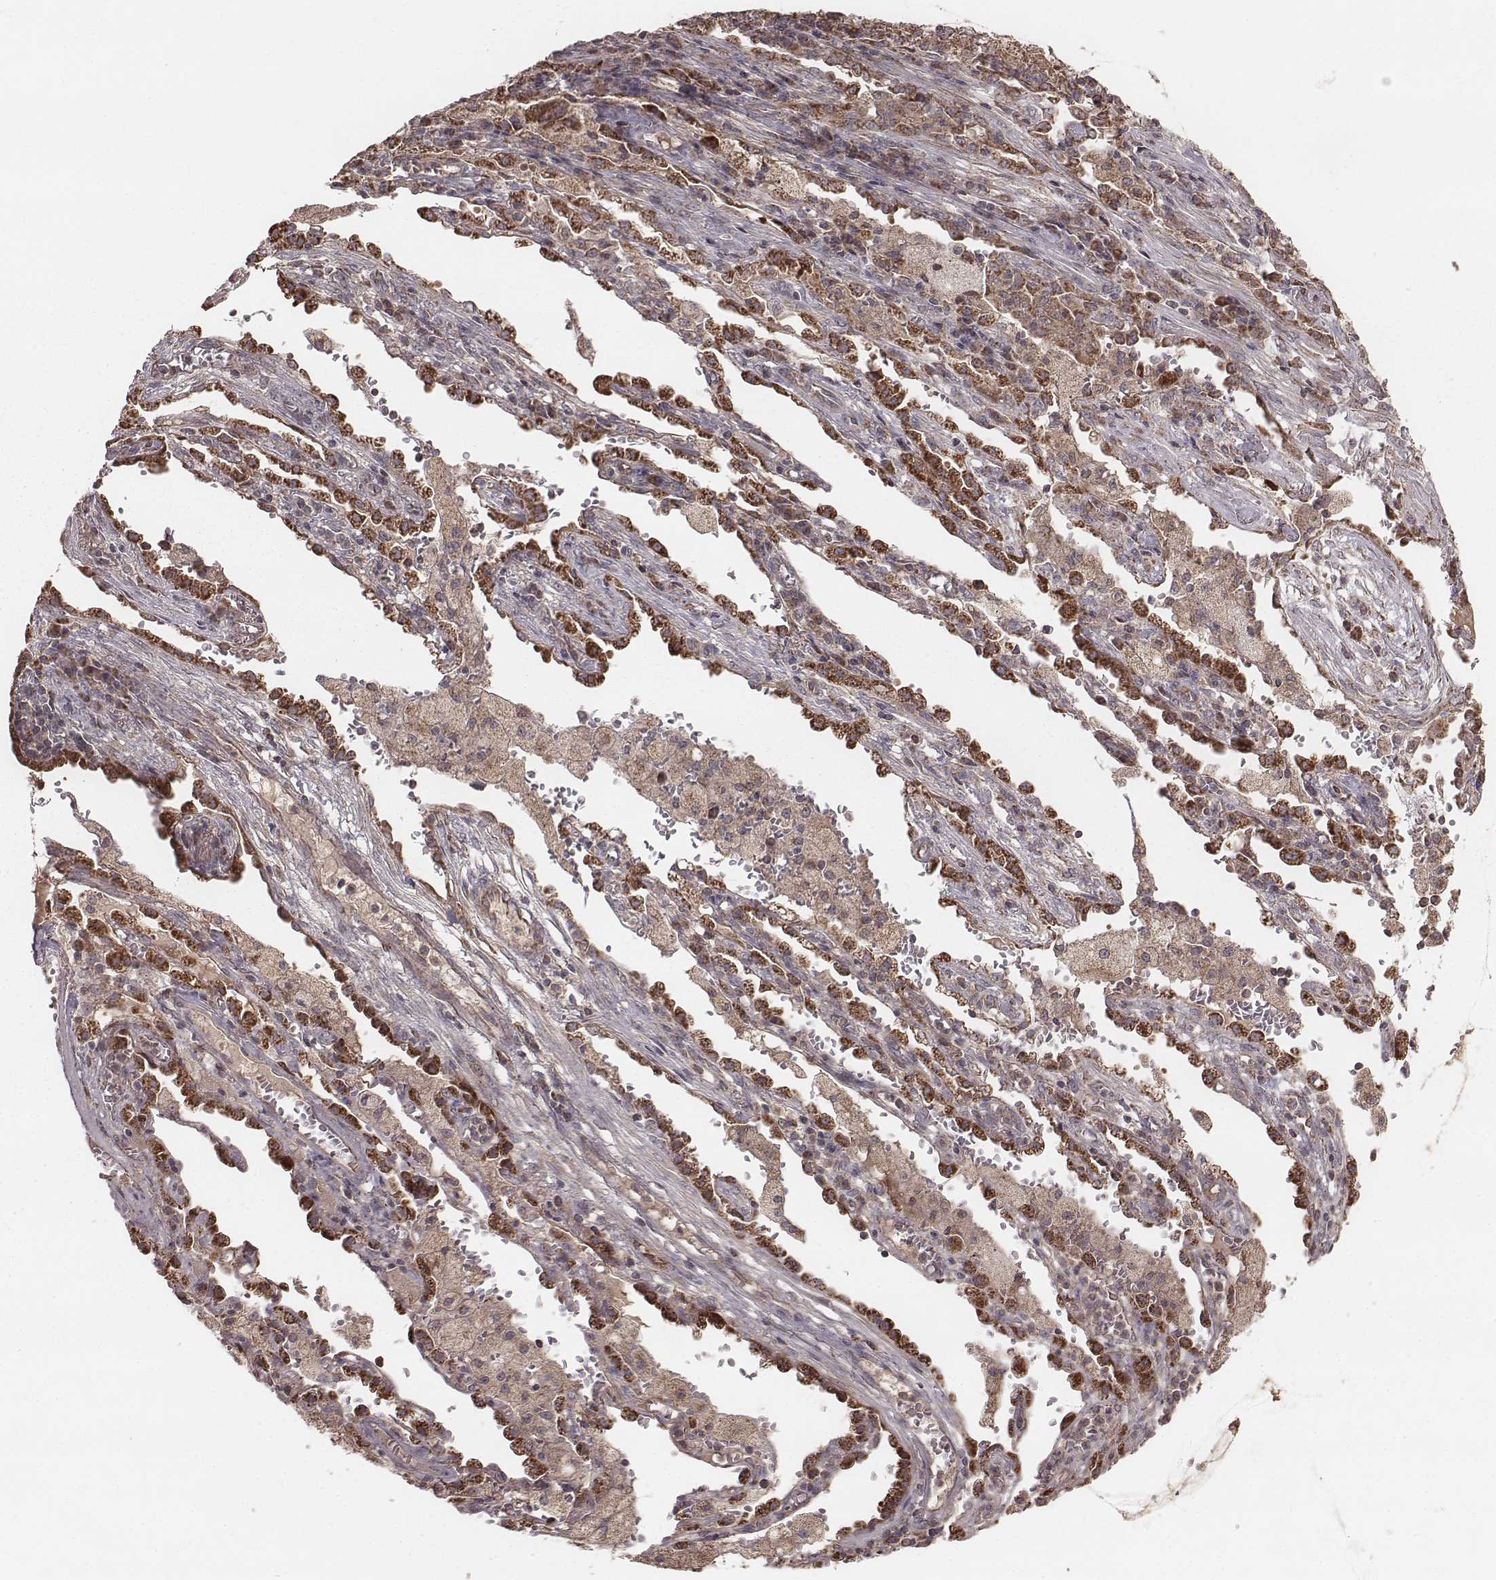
{"staining": {"intensity": "moderate", "quantity": ">75%", "location": "cytoplasmic/membranous"}, "tissue": "lung cancer", "cell_type": "Tumor cells", "image_type": "cancer", "snomed": [{"axis": "morphology", "description": "Adenocarcinoma, NOS"}, {"axis": "topography", "description": "Lung"}], "caption": "Human lung cancer (adenocarcinoma) stained with a brown dye displays moderate cytoplasmic/membranous positive expression in approximately >75% of tumor cells.", "gene": "PDCD2L", "patient": {"sex": "male", "age": 57}}